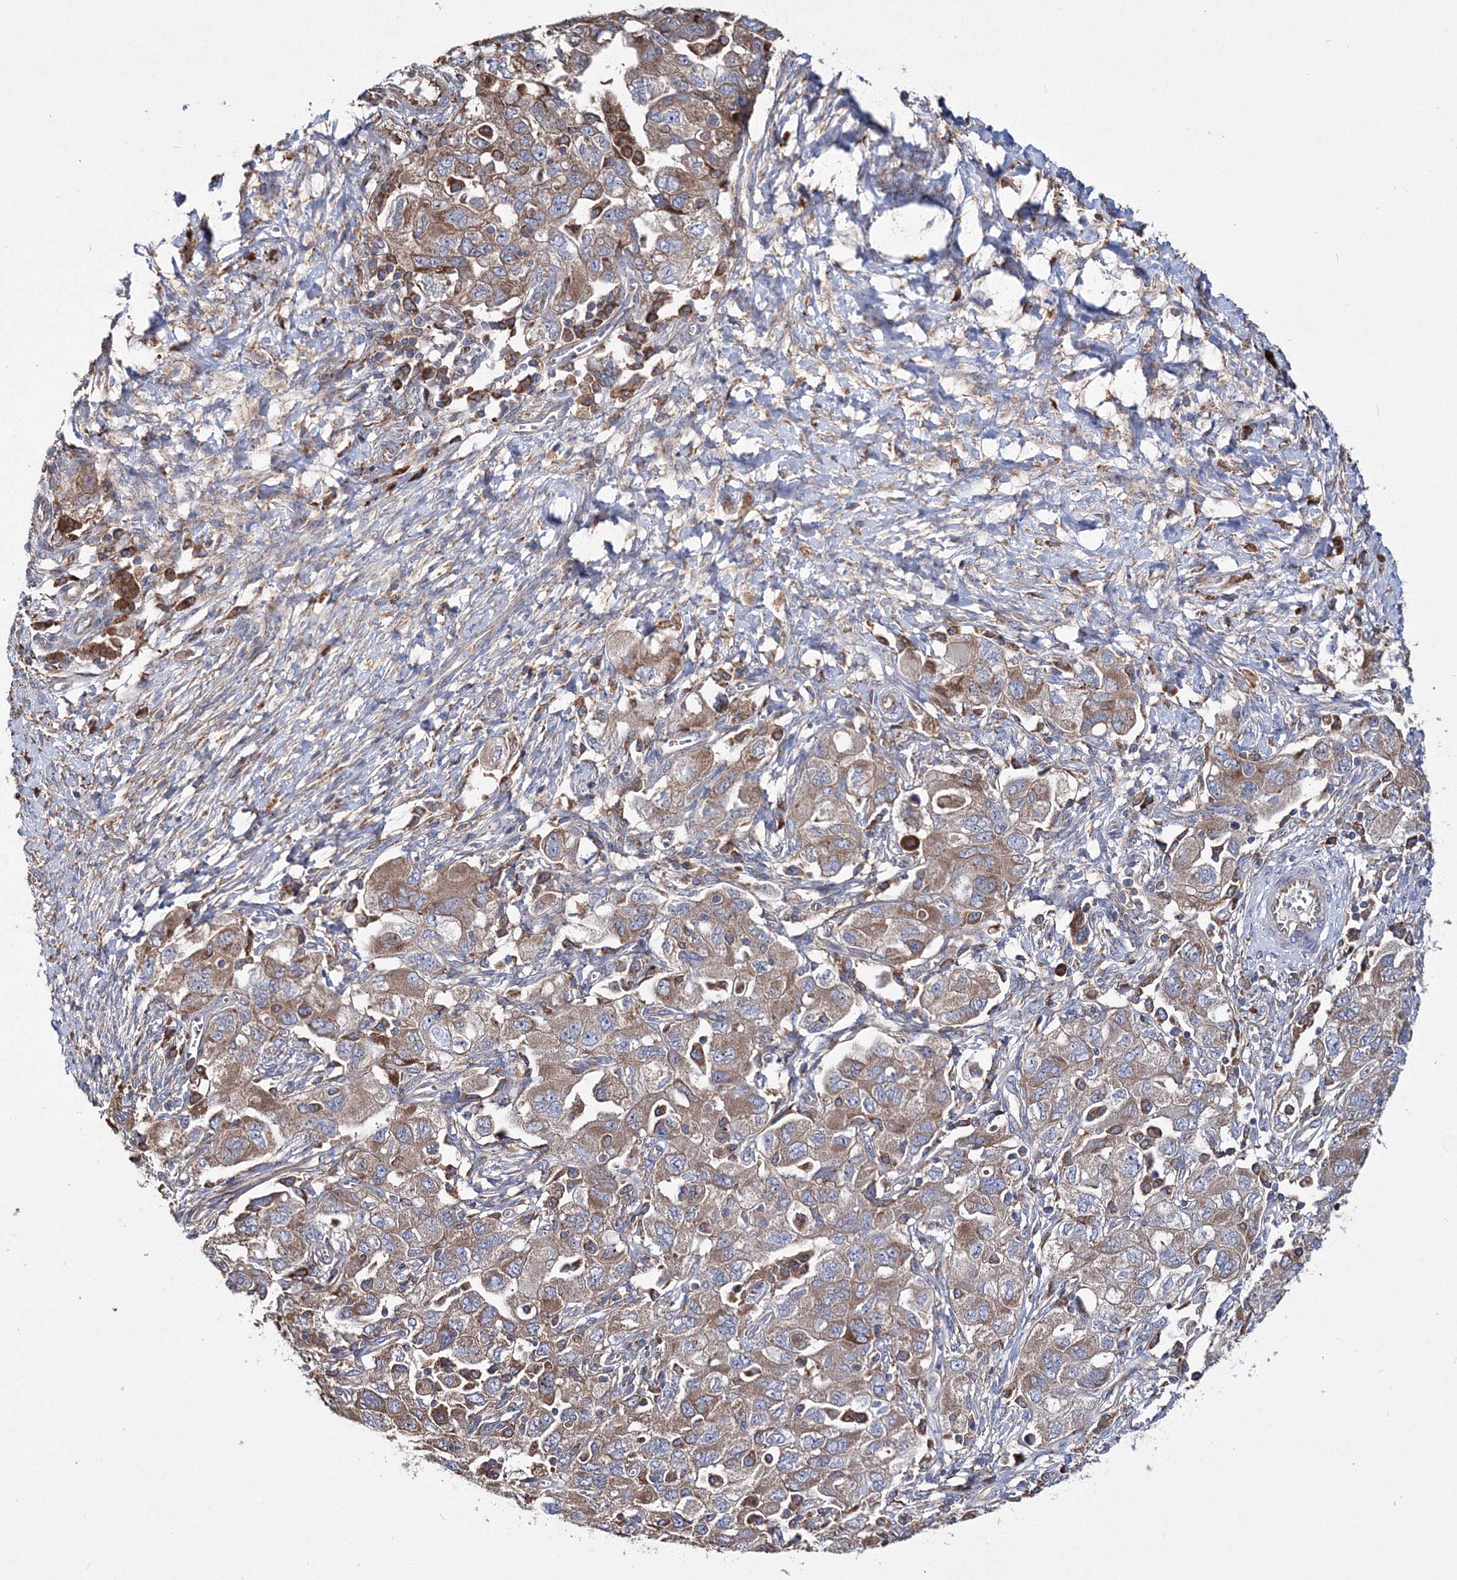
{"staining": {"intensity": "moderate", "quantity": ">75%", "location": "cytoplasmic/membranous"}, "tissue": "ovarian cancer", "cell_type": "Tumor cells", "image_type": "cancer", "snomed": [{"axis": "morphology", "description": "Carcinoma, NOS"}, {"axis": "morphology", "description": "Cystadenocarcinoma, serous, NOS"}, {"axis": "topography", "description": "Ovary"}], "caption": "High-power microscopy captured an immunohistochemistry (IHC) histopathology image of ovarian cancer, revealing moderate cytoplasmic/membranous positivity in approximately >75% of tumor cells.", "gene": "VPS8", "patient": {"sex": "female", "age": 69}}